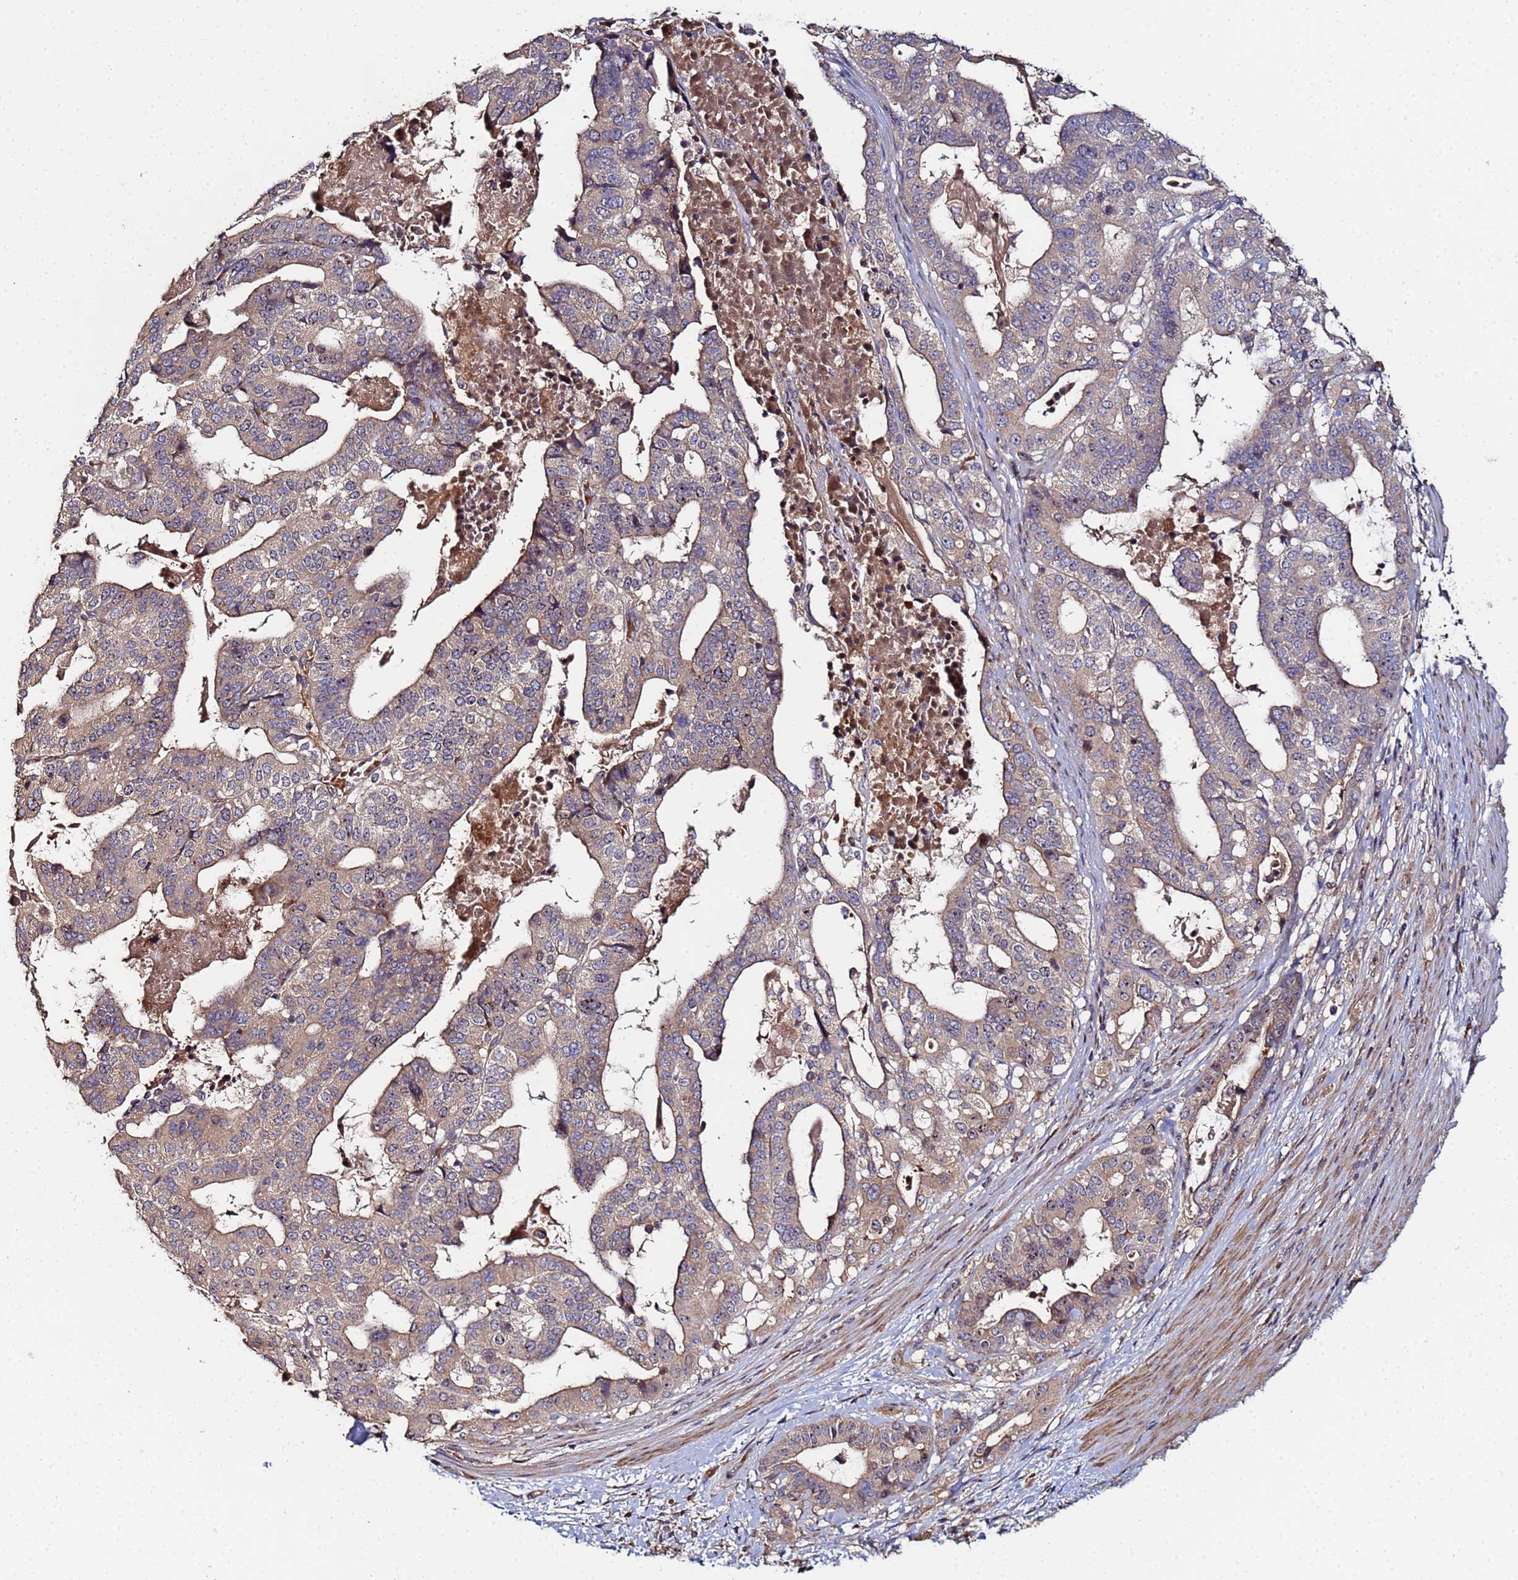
{"staining": {"intensity": "weak", "quantity": ">75%", "location": "cytoplasmic/membranous"}, "tissue": "stomach cancer", "cell_type": "Tumor cells", "image_type": "cancer", "snomed": [{"axis": "morphology", "description": "Adenocarcinoma, NOS"}, {"axis": "topography", "description": "Stomach"}], "caption": "IHC histopathology image of neoplastic tissue: human stomach adenocarcinoma stained using IHC exhibits low levels of weak protein expression localized specifically in the cytoplasmic/membranous of tumor cells, appearing as a cytoplasmic/membranous brown color.", "gene": "OSER1", "patient": {"sex": "male", "age": 48}}